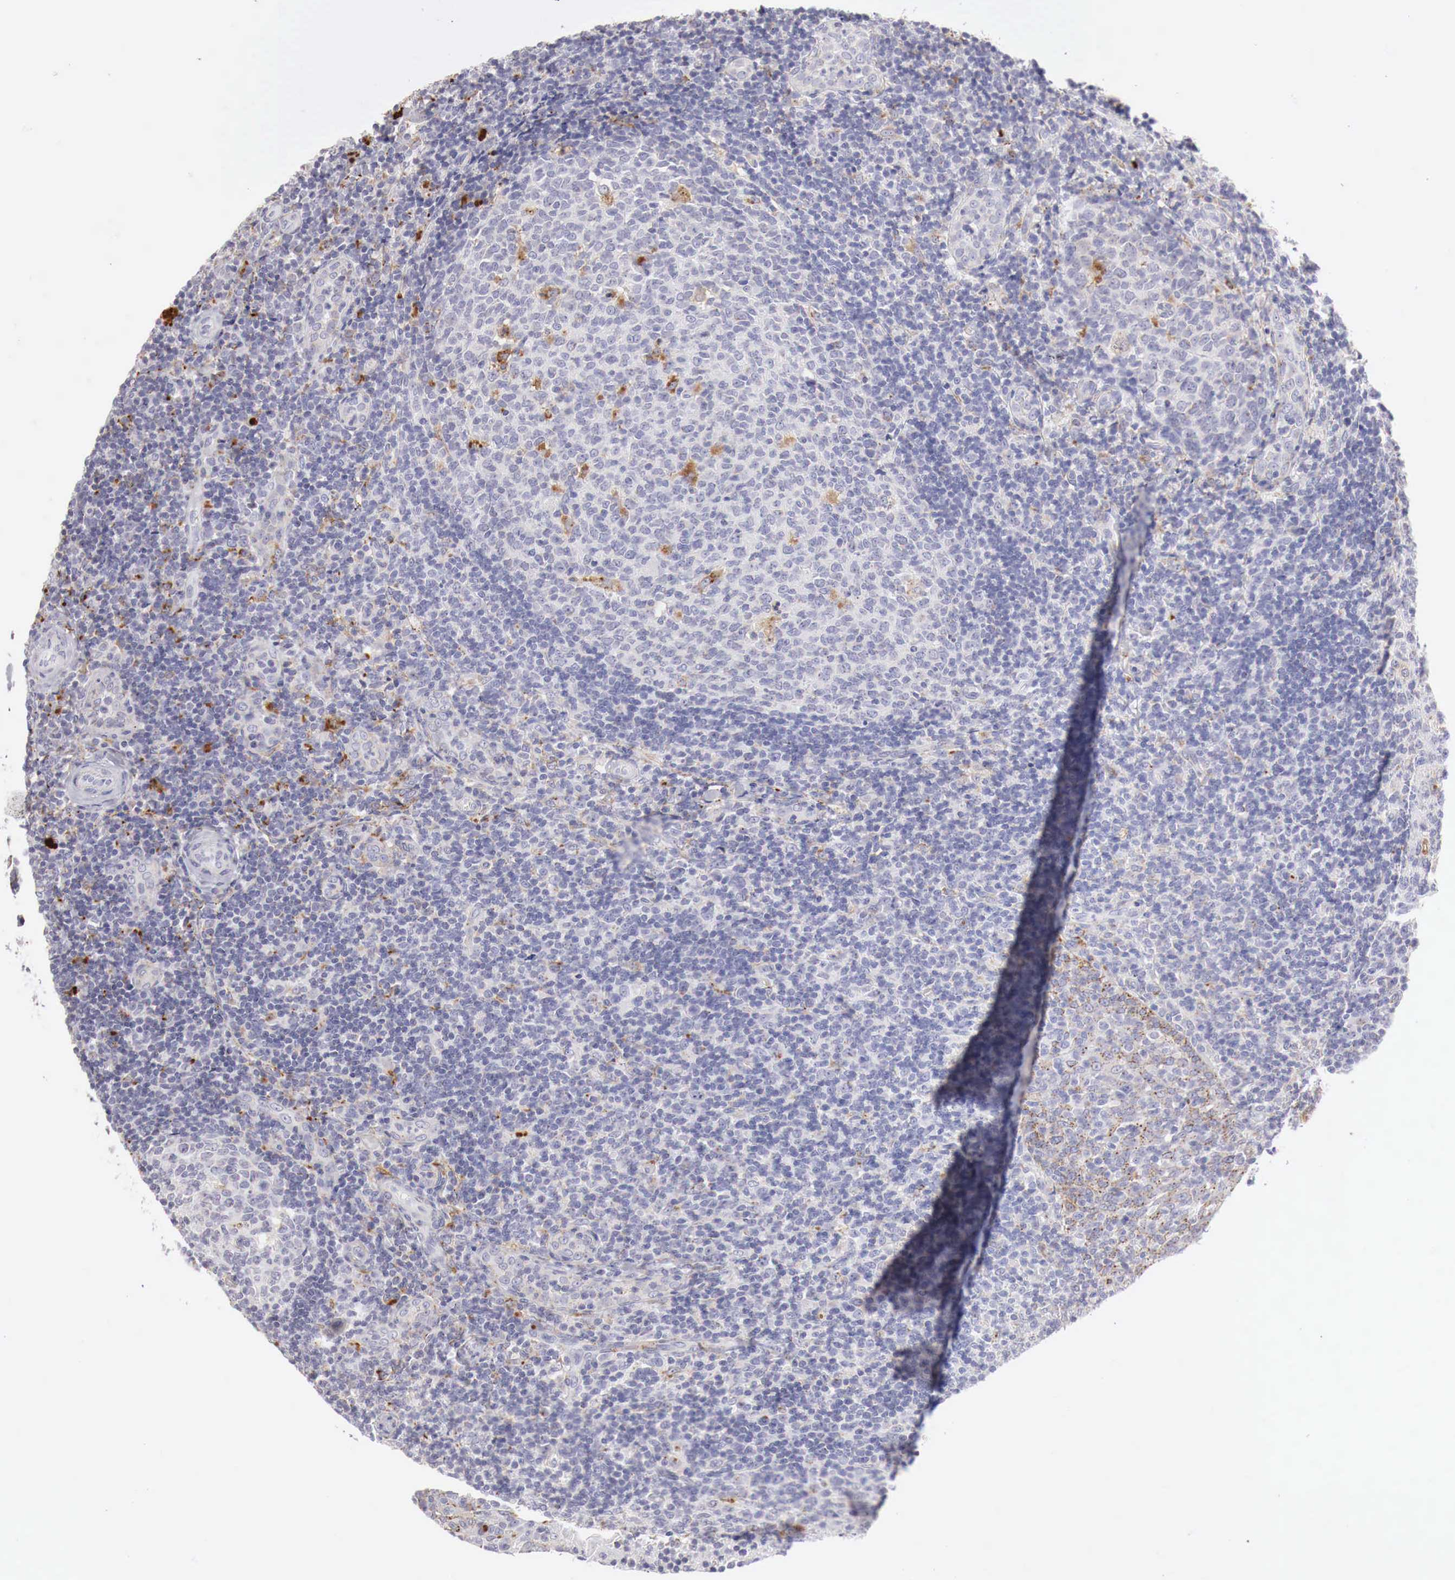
{"staining": {"intensity": "negative", "quantity": "none", "location": "none"}, "tissue": "tonsil", "cell_type": "Germinal center cells", "image_type": "normal", "snomed": [{"axis": "morphology", "description": "Normal tissue, NOS"}, {"axis": "topography", "description": "Tonsil"}], "caption": "High magnification brightfield microscopy of benign tonsil stained with DAB (3,3'-diaminobenzidine) (brown) and counterstained with hematoxylin (blue): germinal center cells show no significant positivity.", "gene": "GLA", "patient": {"sex": "female", "age": 3}}